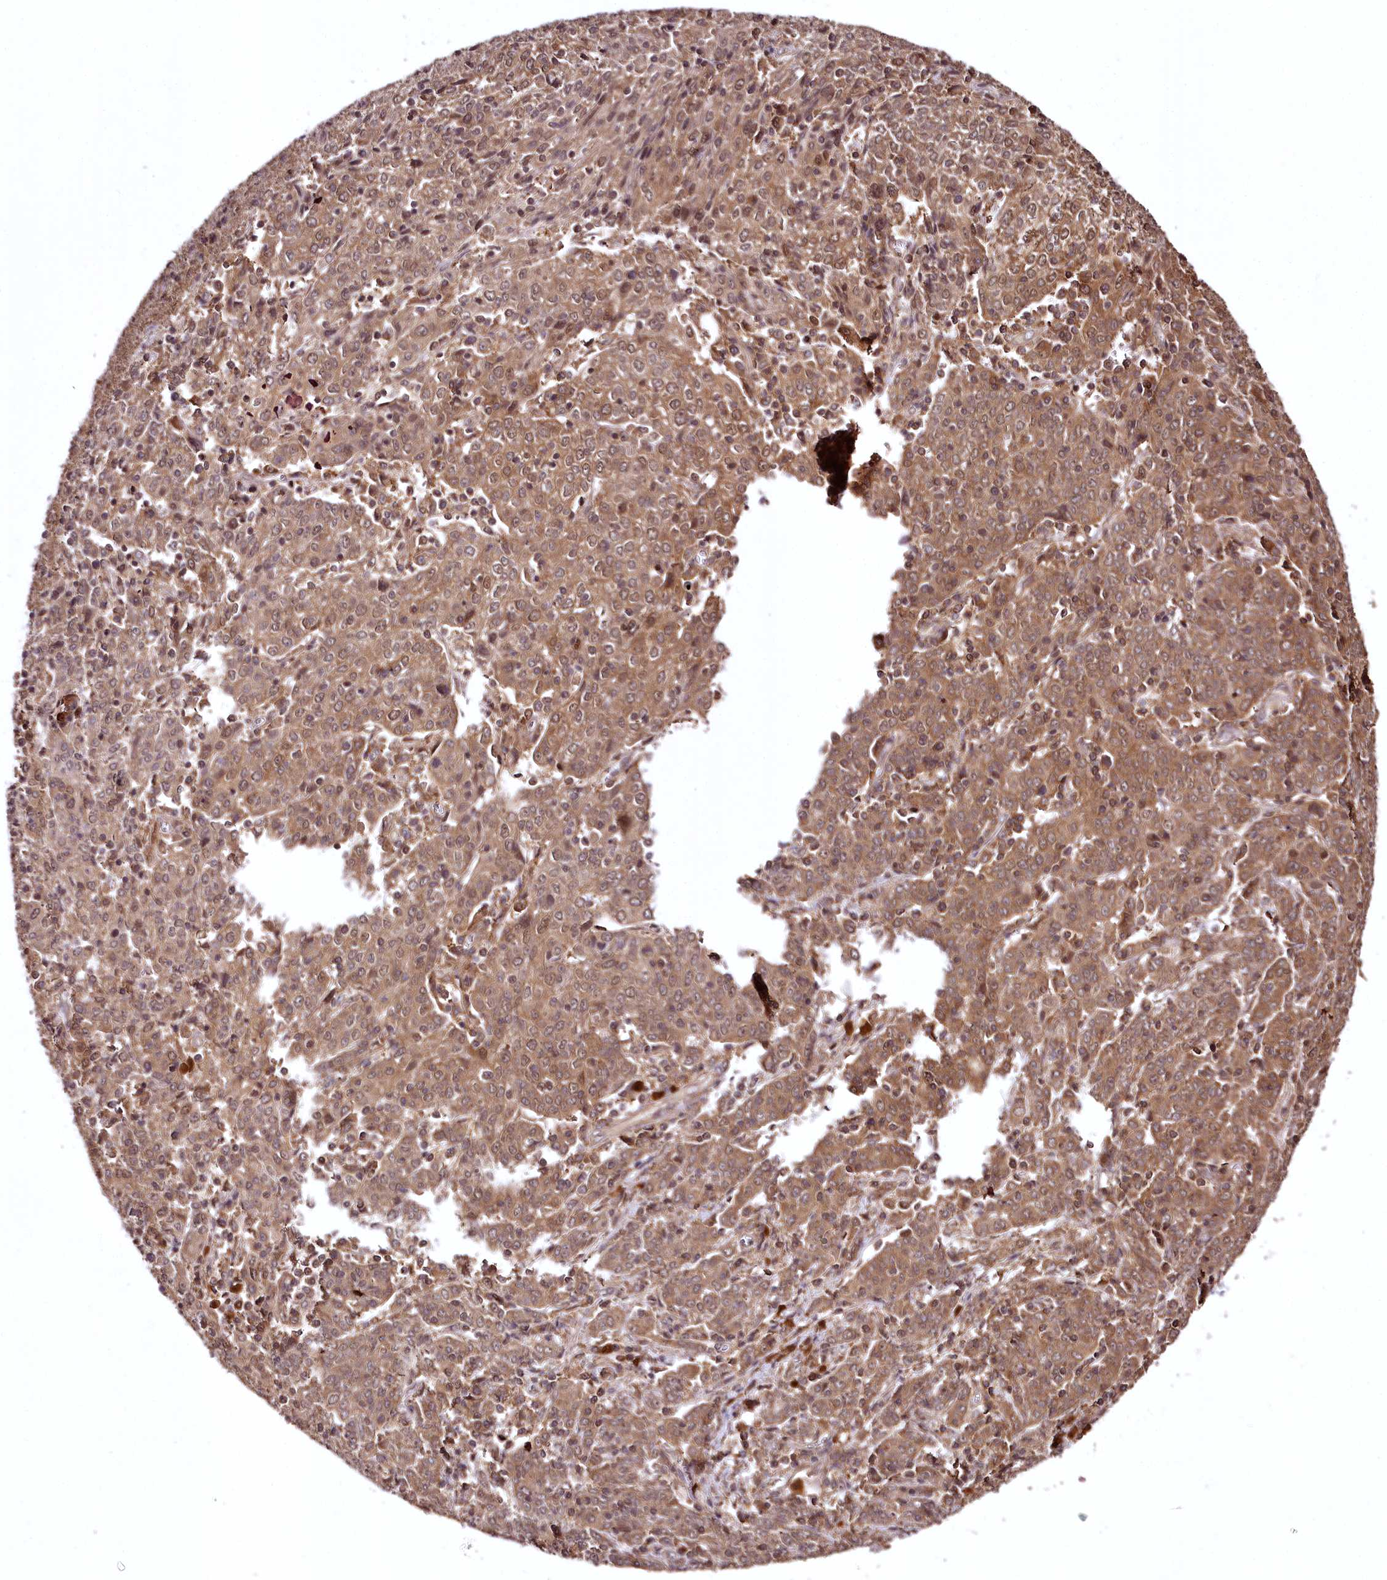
{"staining": {"intensity": "moderate", "quantity": ">75%", "location": "cytoplasmic/membranous"}, "tissue": "cervical cancer", "cell_type": "Tumor cells", "image_type": "cancer", "snomed": [{"axis": "morphology", "description": "Squamous cell carcinoma, NOS"}, {"axis": "topography", "description": "Cervix"}], "caption": "Cervical squamous cell carcinoma stained with a brown dye demonstrates moderate cytoplasmic/membranous positive staining in approximately >75% of tumor cells.", "gene": "TTC12", "patient": {"sex": "female", "age": 67}}